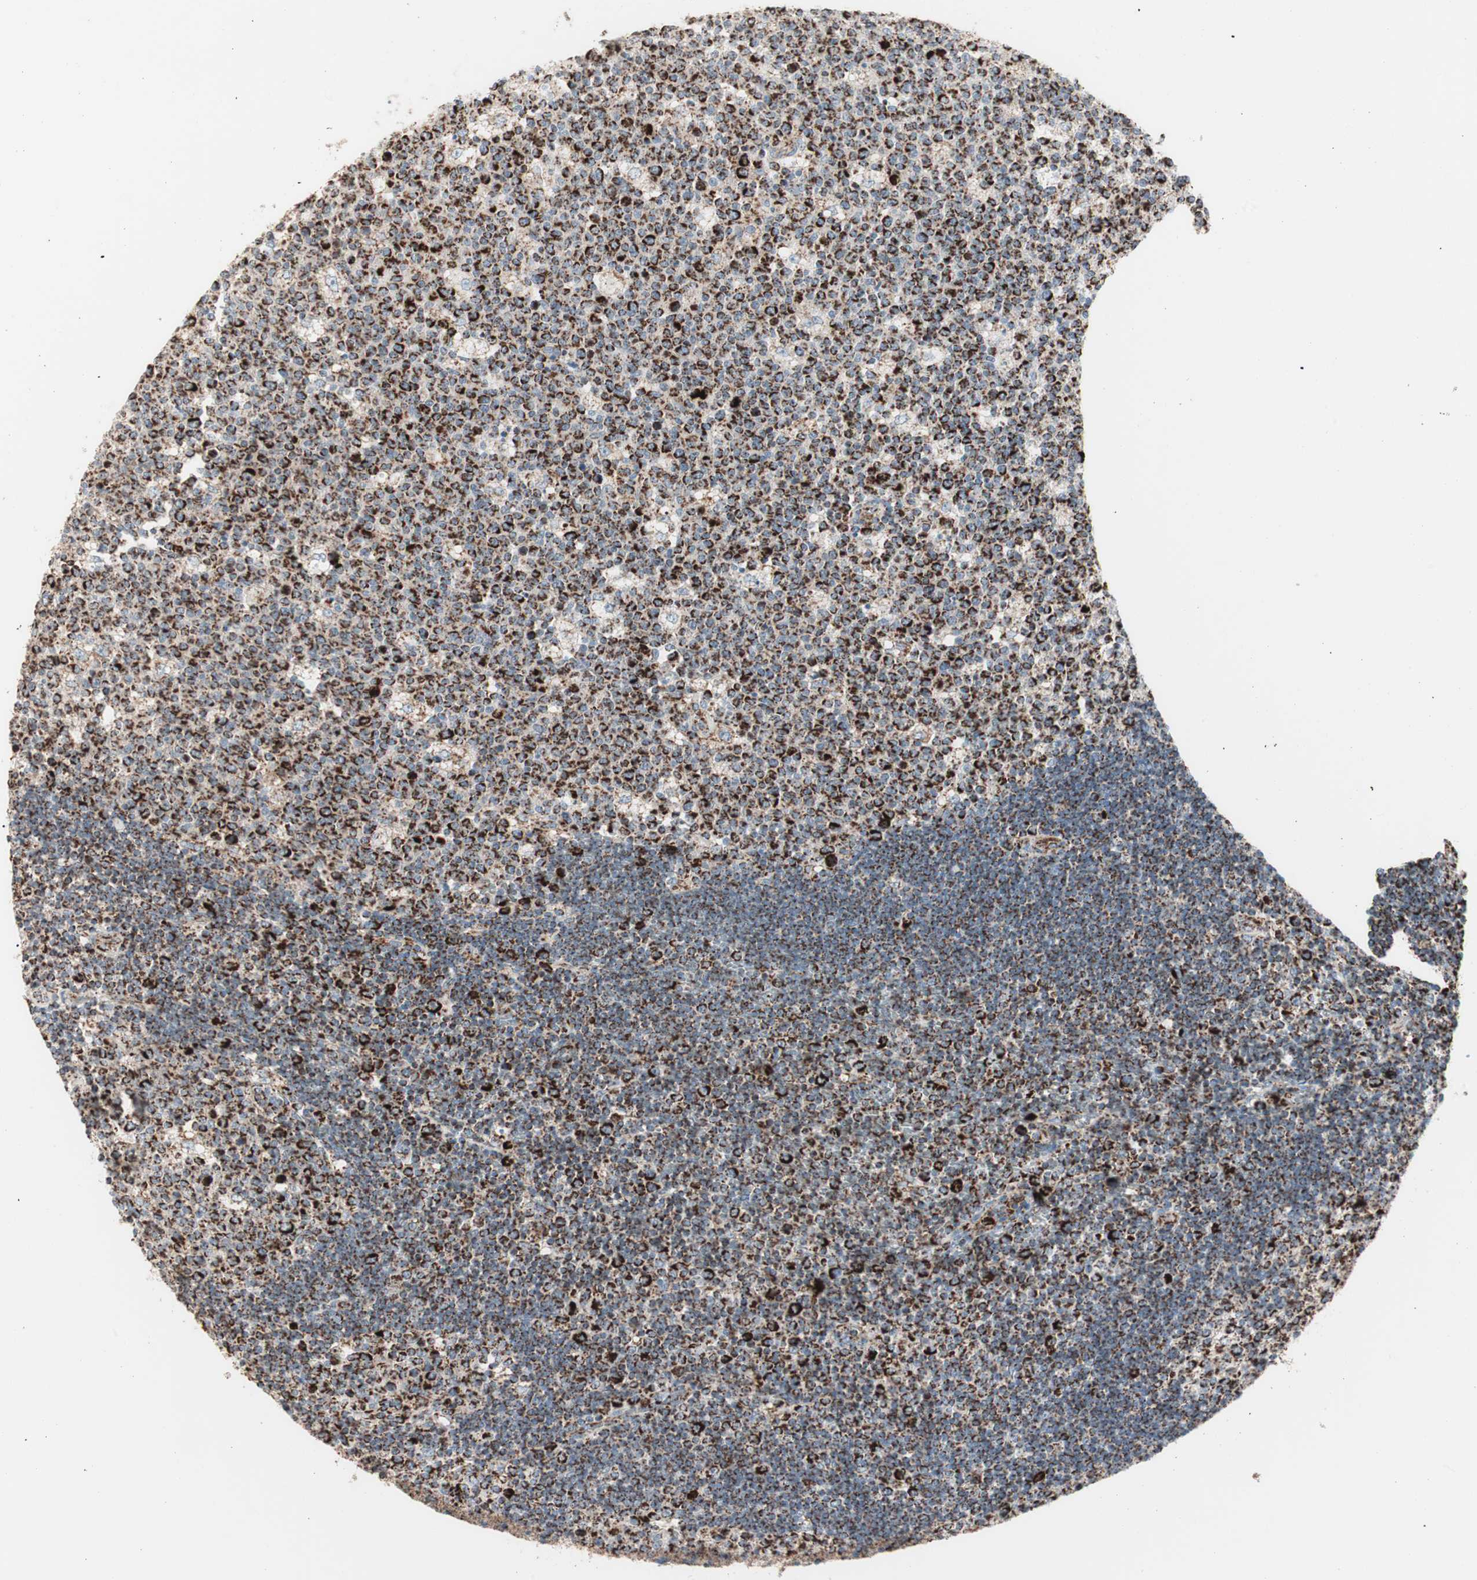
{"staining": {"intensity": "strong", "quantity": ">75%", "location": "cytoplasmic/membranous"}, "tissue": "lymph node", "cell_type": "Germinal center cells", "image_type": "normal", "snomed": [{"axis": "morphology", "description": "Normal tissue, NOS"}, {"axis": "topography", "description": "Lymph node"}, {"axis": "topography", "description": "Salivary gland"}], "caption": "Immunohistochemistry (IHC) of normal human lymph node reveals high levels of strong cytoplasmic/membranous staining in about >75% of germinal center cells.", "gene": "TOMM20", "patient": {"sex": "male", "age": 8}}